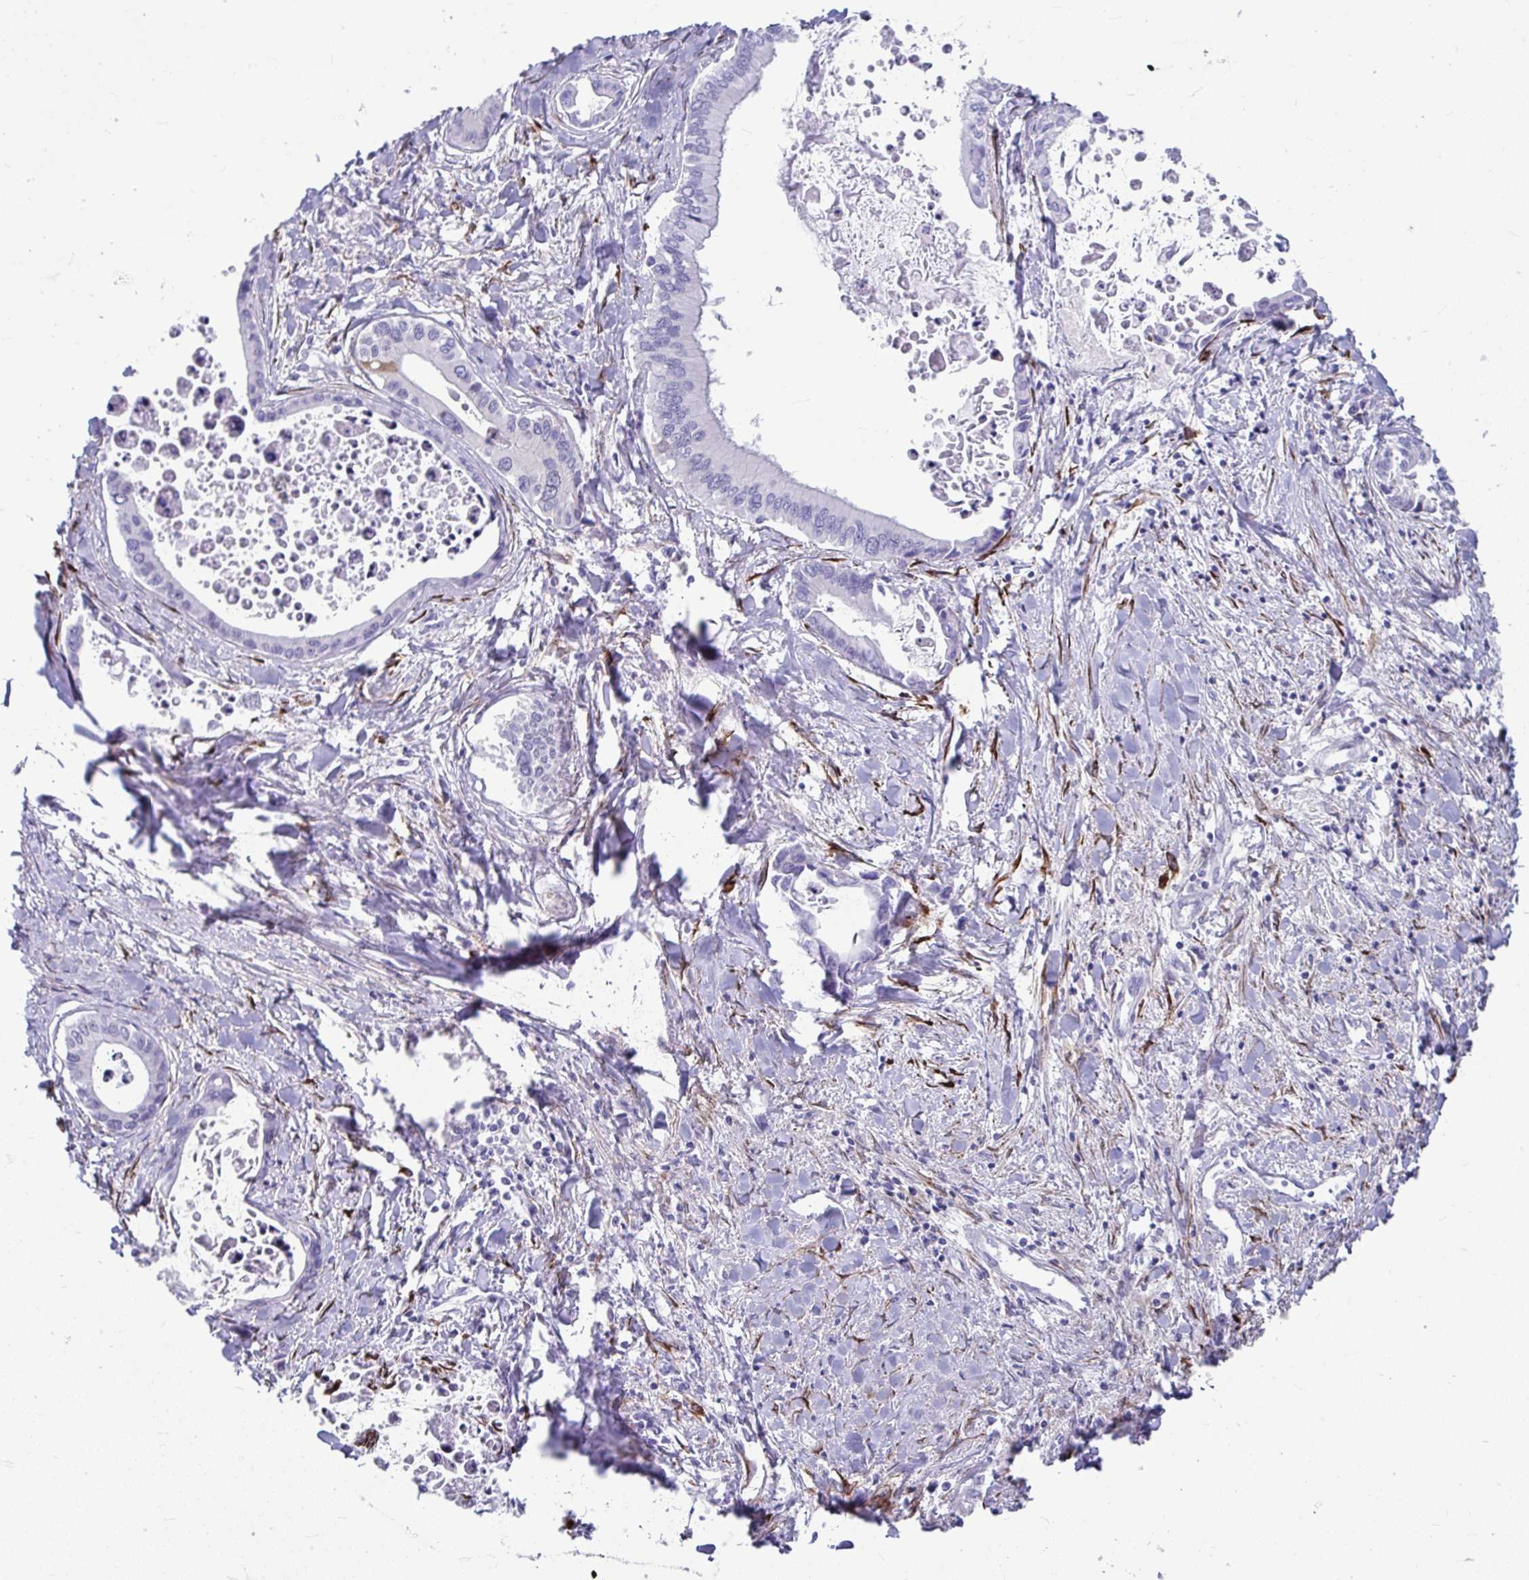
{"staining": {"intensity": "negative", "quantity": "none", "location": "none"}, "tissue": "liver cancer", "cell_type": "Tumor cells", "image_type": "cancer", "snomed": [{"axis": "morphology", "description": "Cholangiocarcinoma"}, {"axis": "topography", "description": "Liver"}], "caption": "The histopathology image shows no staining of tumor cells in liver cancer.", "gene": "GRXCR2", "patient": {"sex": "male", "age": 66}}